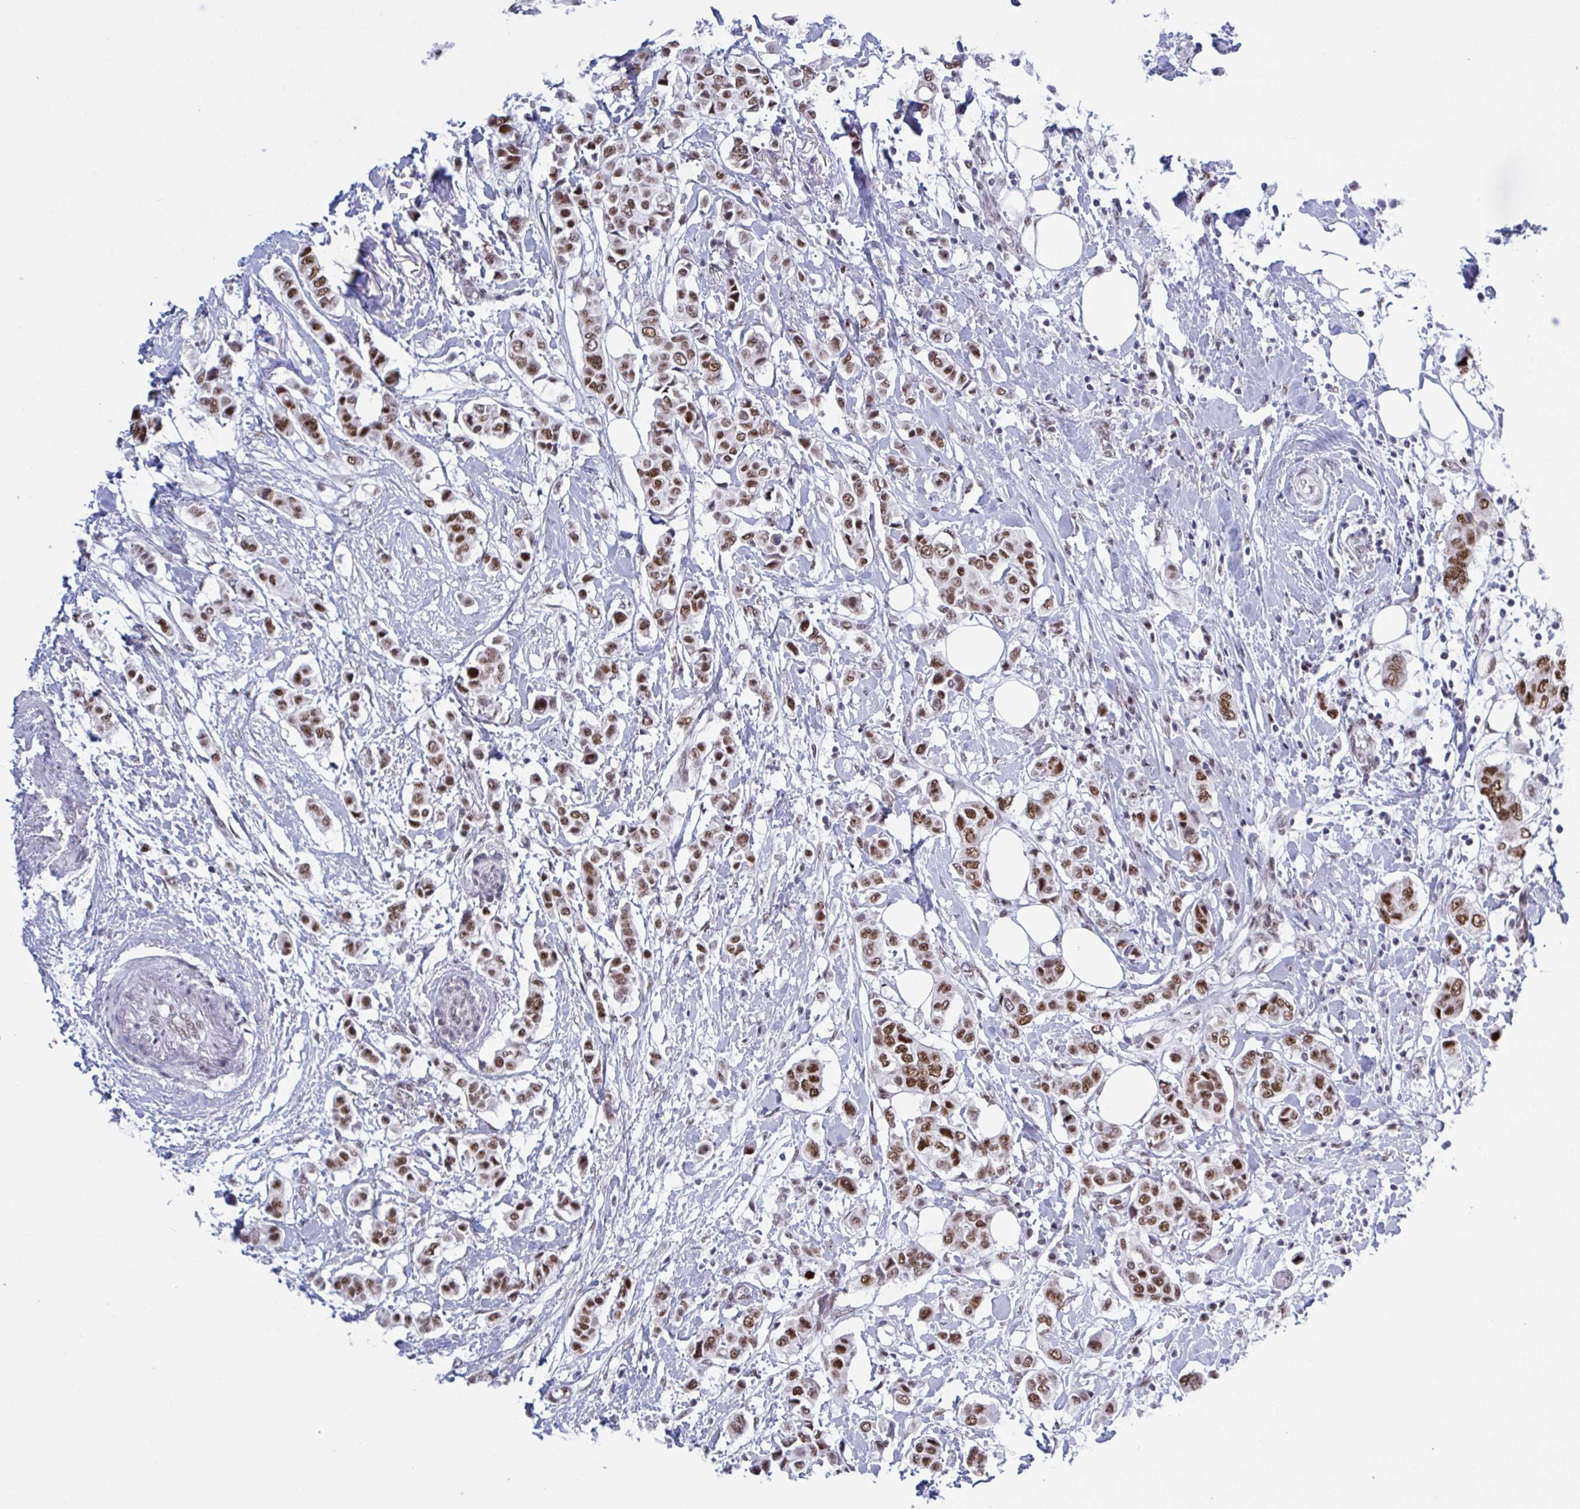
{"staining": {"intensity": "moderate", "quantity": ">75%", "location": "nuclear"}, "tissue": "breast cancer", "cell_type": "Tumor cells", "image_type": "cancer", "snomed": [{"axis": "morphology", "description": "Lobular carcinoma"}, {"axis": "topography", "description": "Breast"}], "caption": "Immunohistochemistry staining of lobular carcinoma (breast), which demonstrates medium levels of moderate nuclear positivity in approximately >75% of tumor cells indicating moderate nuclear protein positivity. The staining was performed using DAB (3,3'-diaminobenzidine) (brown) for protein detection and nuclei were counterstained in hematoxylin (blue).", "gene": "PPP1R10", "patient": {"sex": "female", "age": 51}}